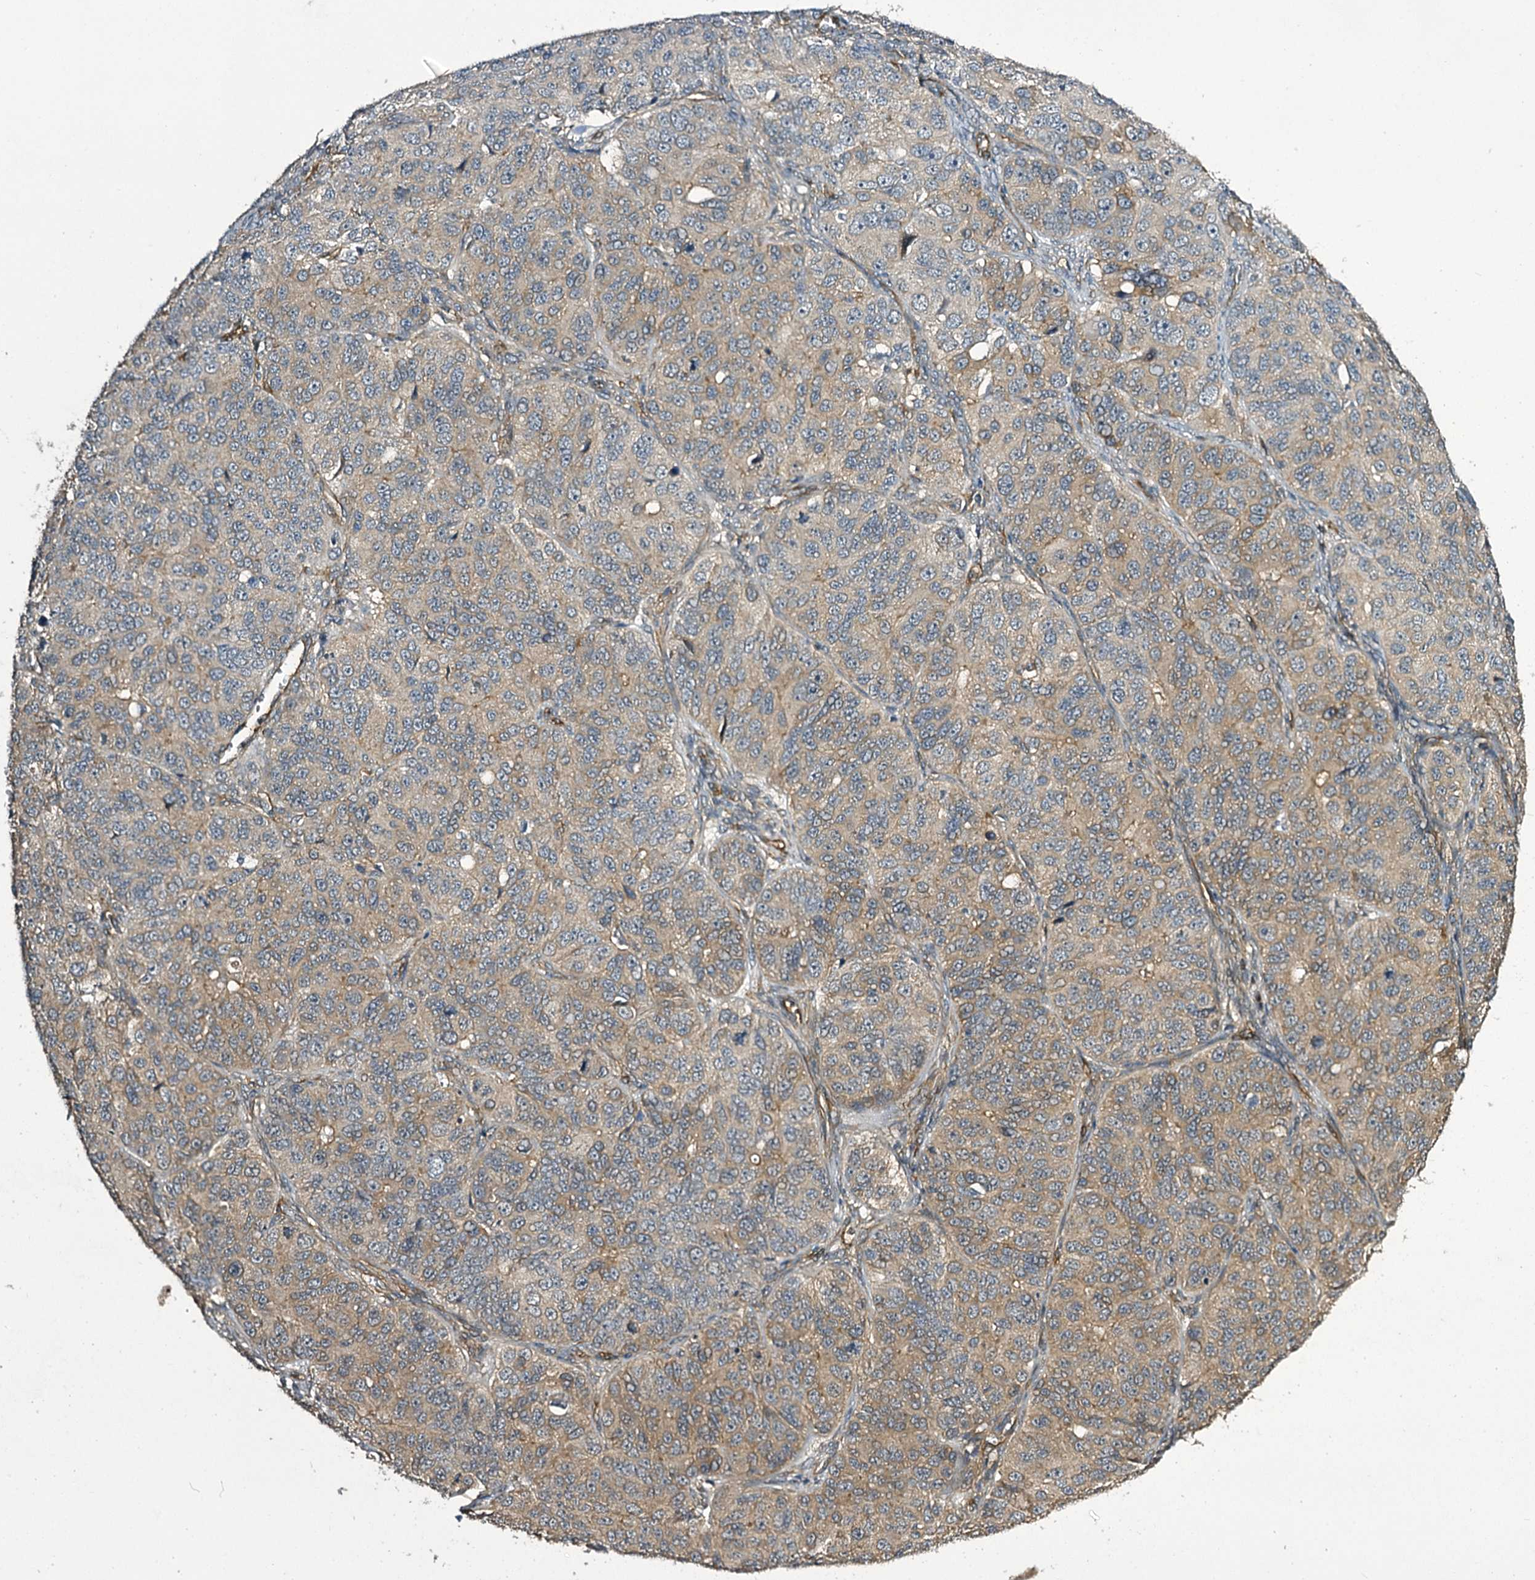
{"staining": {"intensity": "moderate", "quantity": ">75%", "location": "cytoplasmic/membranous"}, "tissue": "ovarian cancer", "cell_type": "Tumor cells", "image_type": "cancer", "snomed": [{"axis": "morphology", "description": "Carcinoma, endometroid"}, {"axis": "topography", "description": "Ovary"}], "caption": "Moderate cytoplasmic/membranous positivity is identified in approximately >75% of tumor cells in ovarian cancer (endometroid carcinoma).", "gene": "MYO1C", "patient": {"sex": "female", "age": 51}}